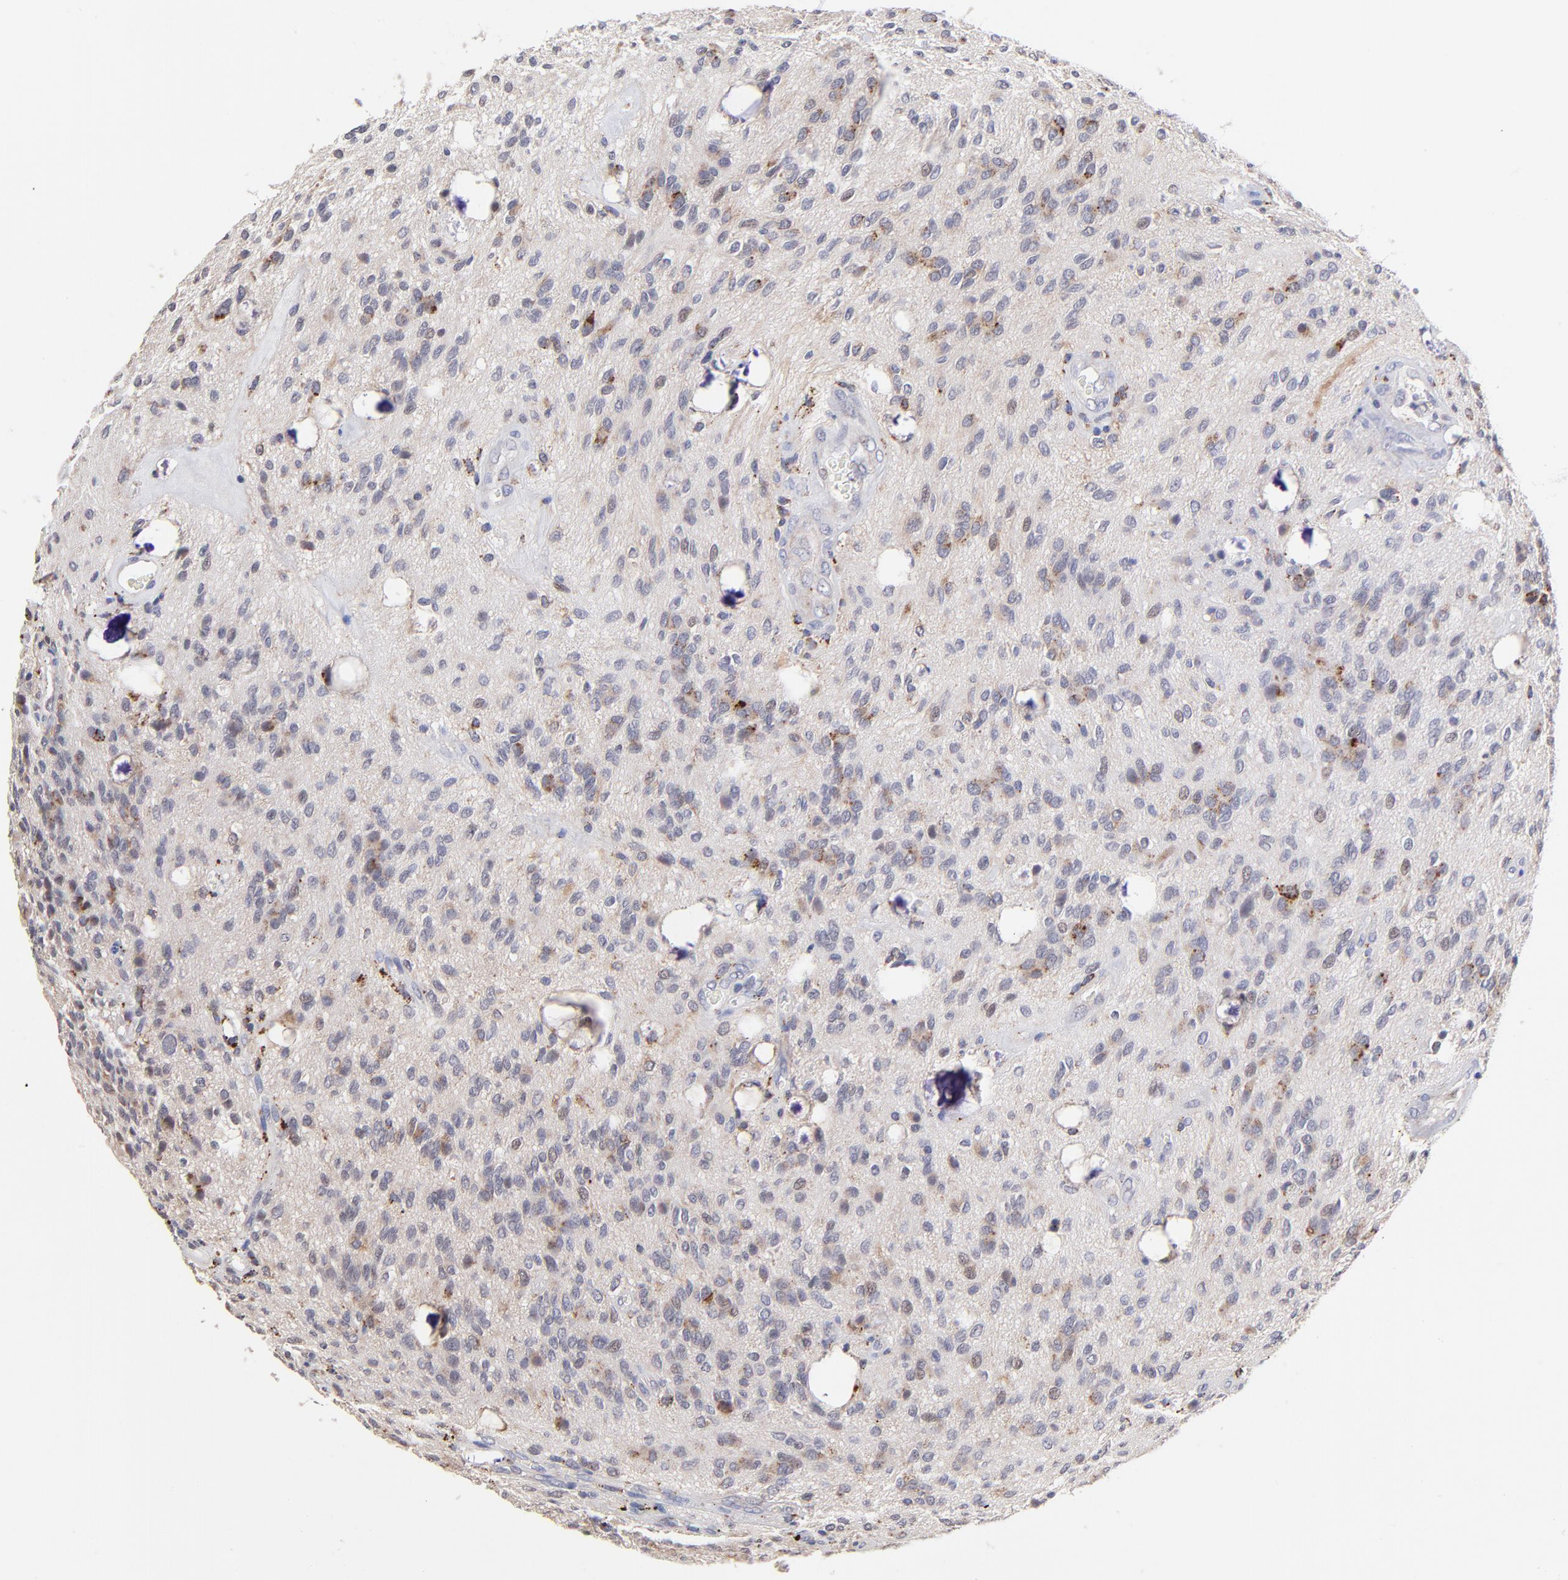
{"staining": {"intensity": "weak", "quantity": "25%-75%", "location": "cytoplasmic/membranous"}, "tissue": "glioma", "cell_type": "Tumor cells", "image_type": "cancer", "snomed": [{"axis": "morphology", "description": "Glioma, malignant, Low grade"}, {"axis": "topography", "description": "Brain"}], "caption": "A brown stain labels weak cytoplasmic/membranous positivity of a protein in human malignant low-grade glioma tumor cells.", "gene": "PDE4B", "patient": {"sex": "female", "age": 15}}